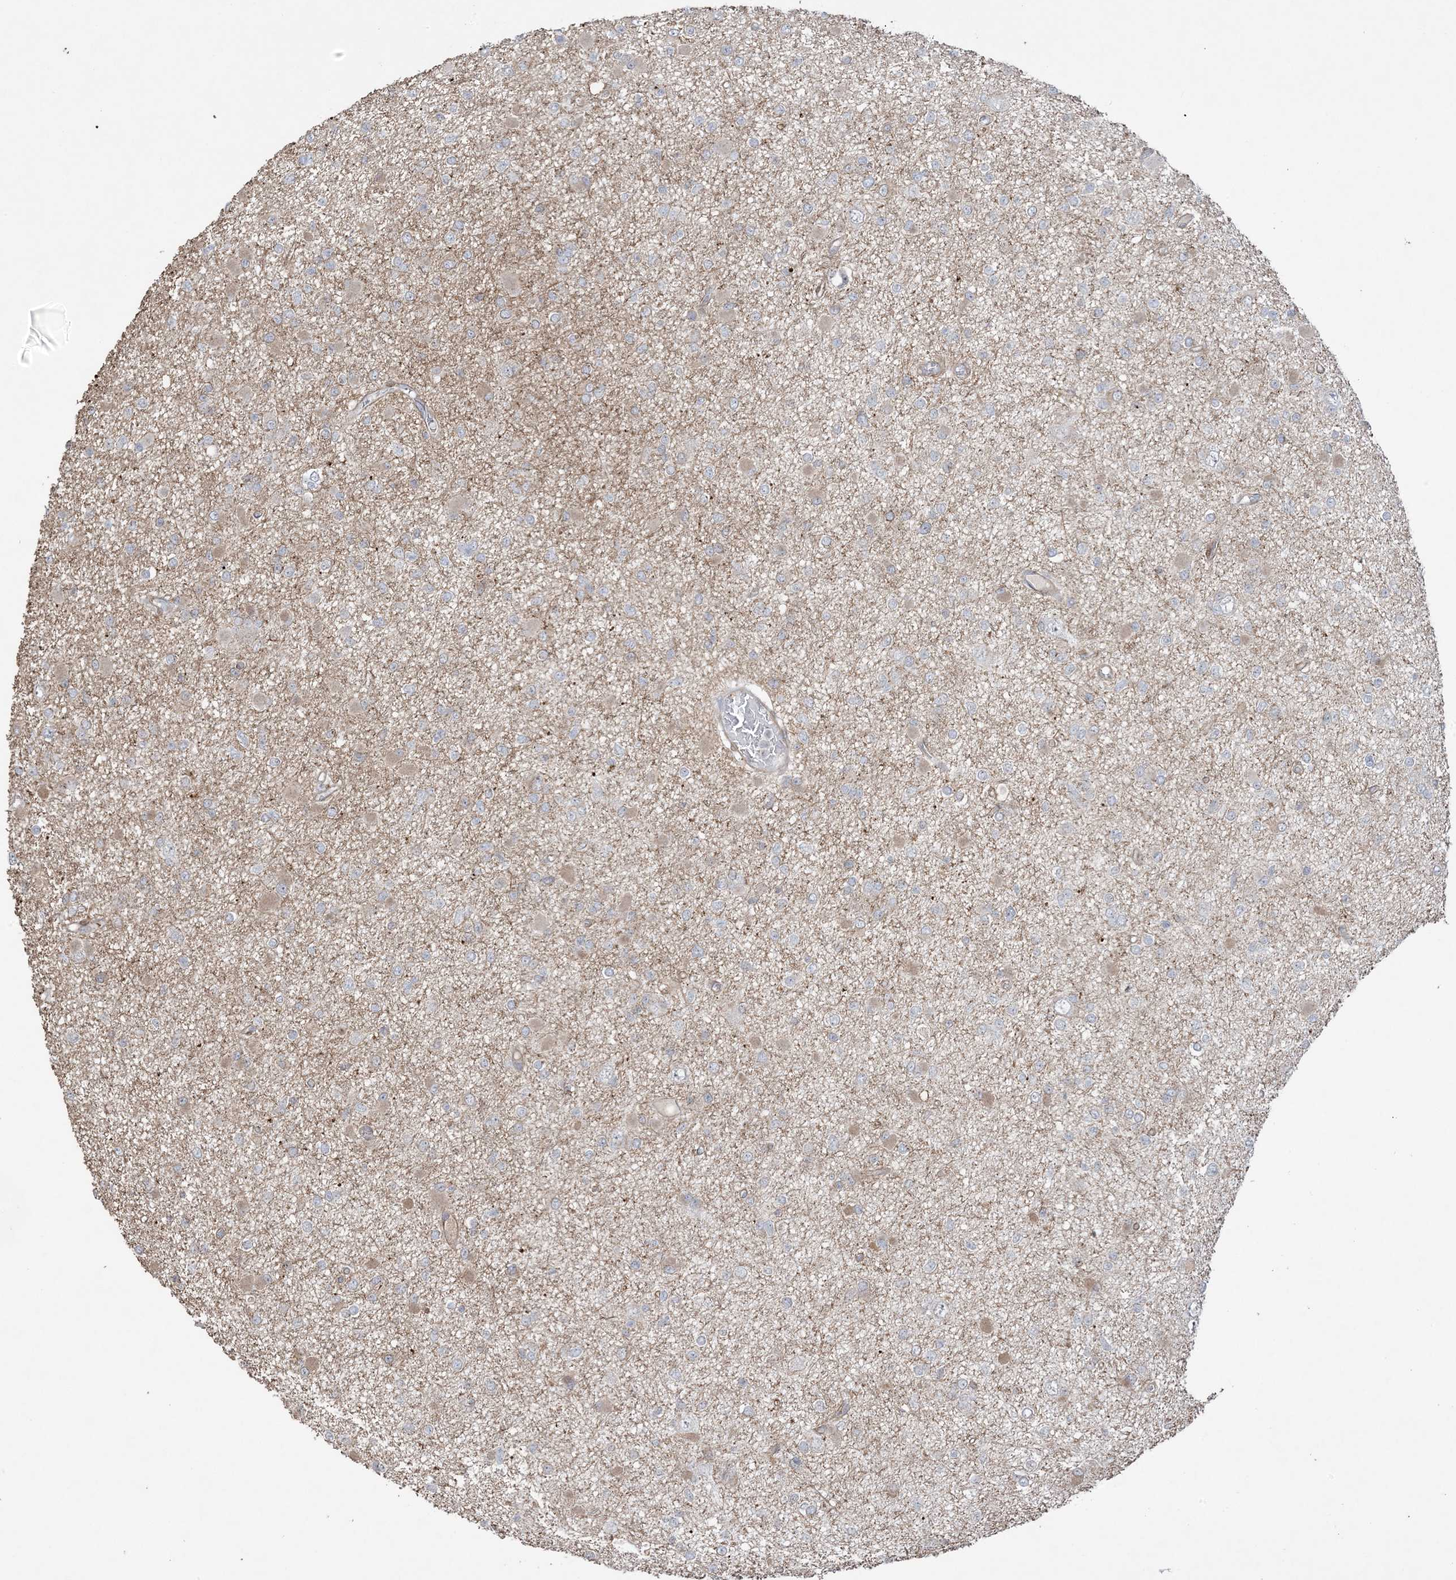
{"staining": {"intensity": "negative", "quantity": "none", "location": "none"}, "tissue": "glioma", "cell_type": "Tumor cells", "image_type": "cancer", "snomed": [{"axis": "morphology", "description": "Glioma, malignant, Low grade"}, {"axis": "topography", "description": "Brain"}], "caption": "Protein analysis of glioma reveals no significant staining in tumor cells.", "gene": "XRN1", "patient": {"sex": "female", "age": 22}}